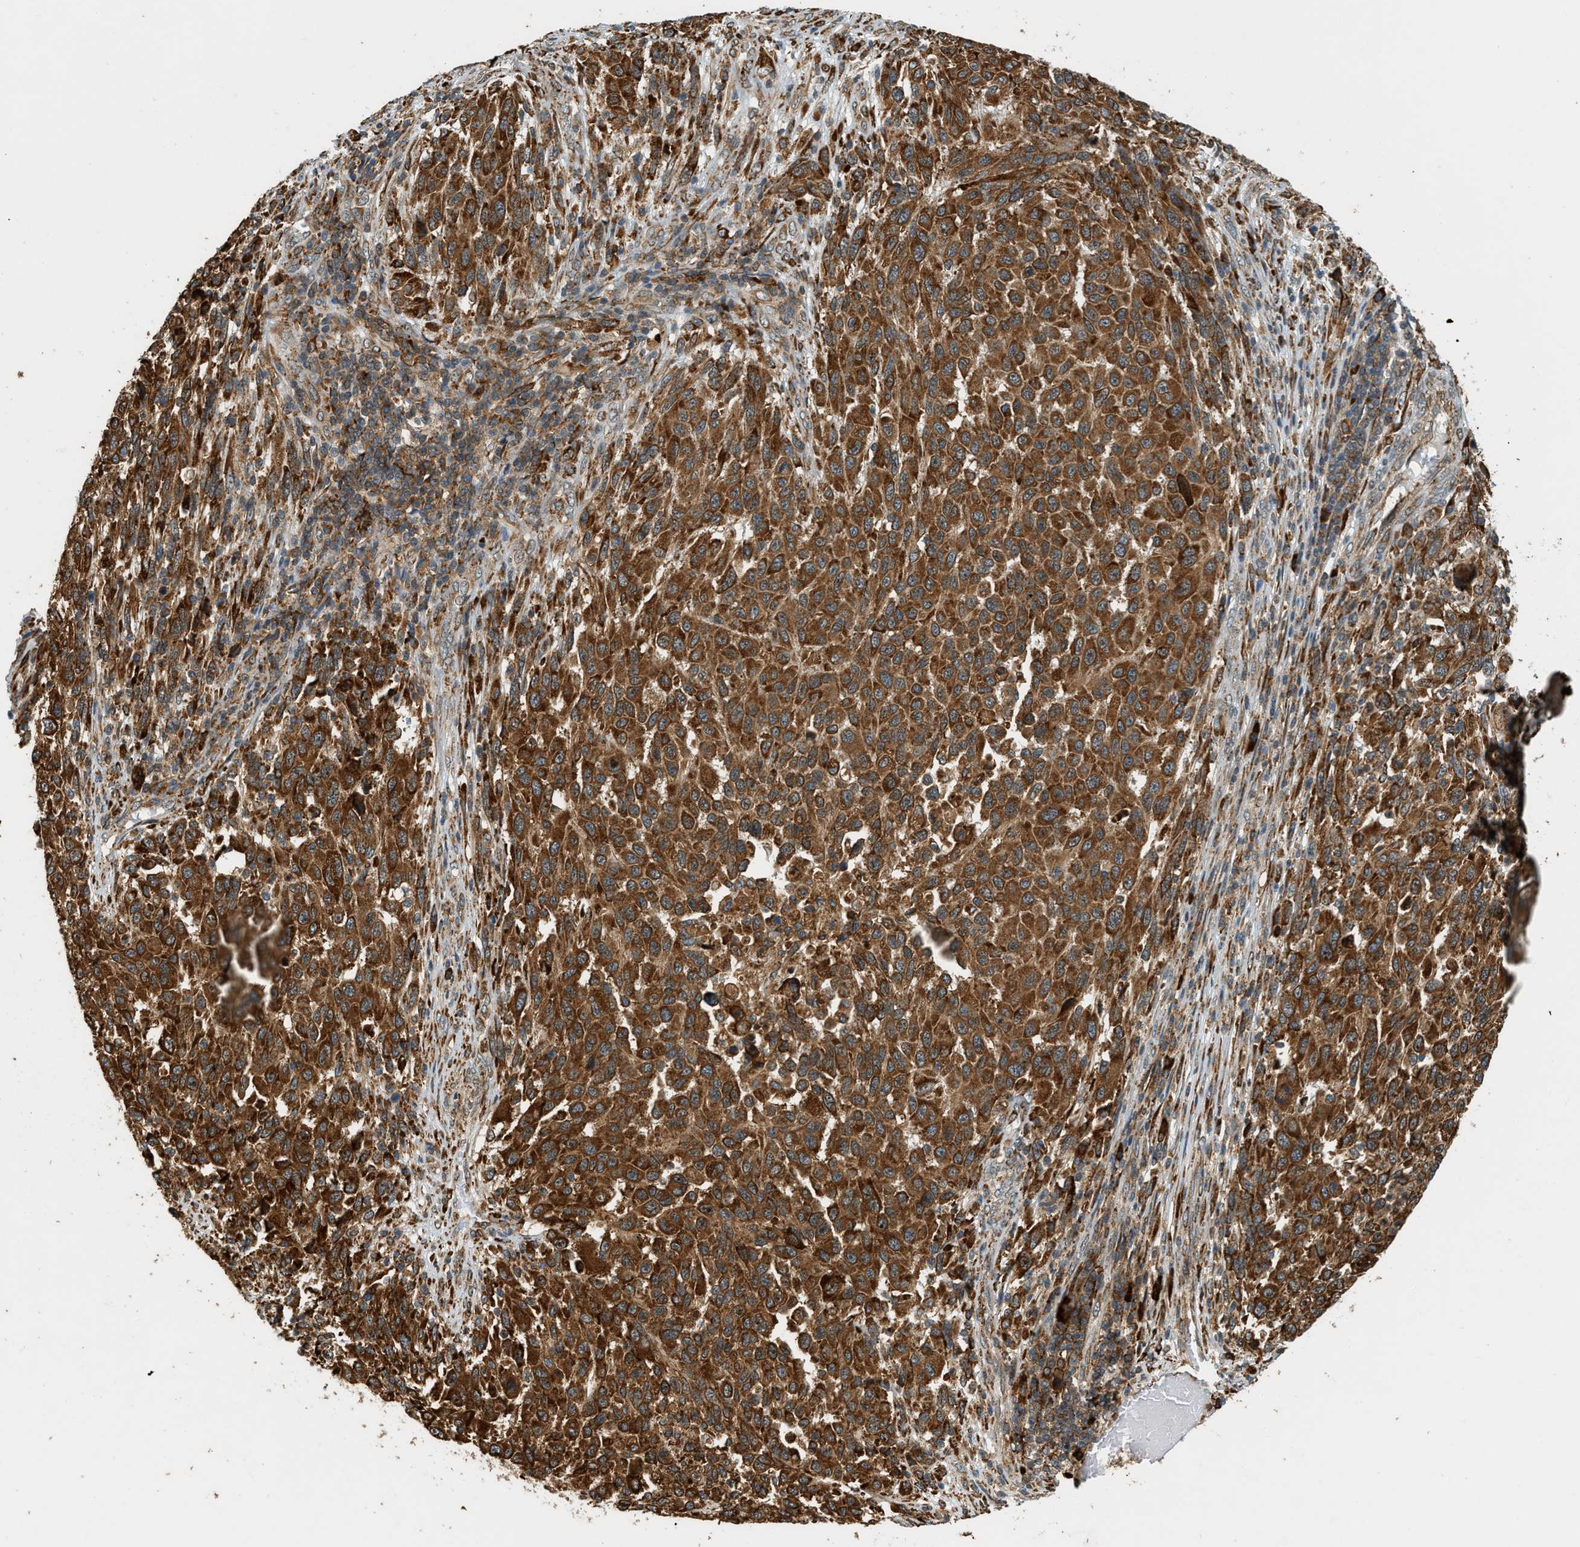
{"staining": {"intensity": "strong", "quantity": ">75%", "location": "cytoplasmic/membranous"}, "tissue": "melanoma", "cell_type": "Tumor cells", "image_type": "cancer", "snomed": [{"axis": "morphology", "description": "Malignant melanoma, Metastatic site"}, {"axis": "topography", "description": "Lymph node"}], "caption": "Immunohistochemistry photomicrograph of human melanoma stained for a protein (brown), which reveals high levels of strong cytoplasmic/membranous expression in about >75% of tumor cells.", "gene": "SEMA4D", "patient": {"sex": "male", "age": 61}}